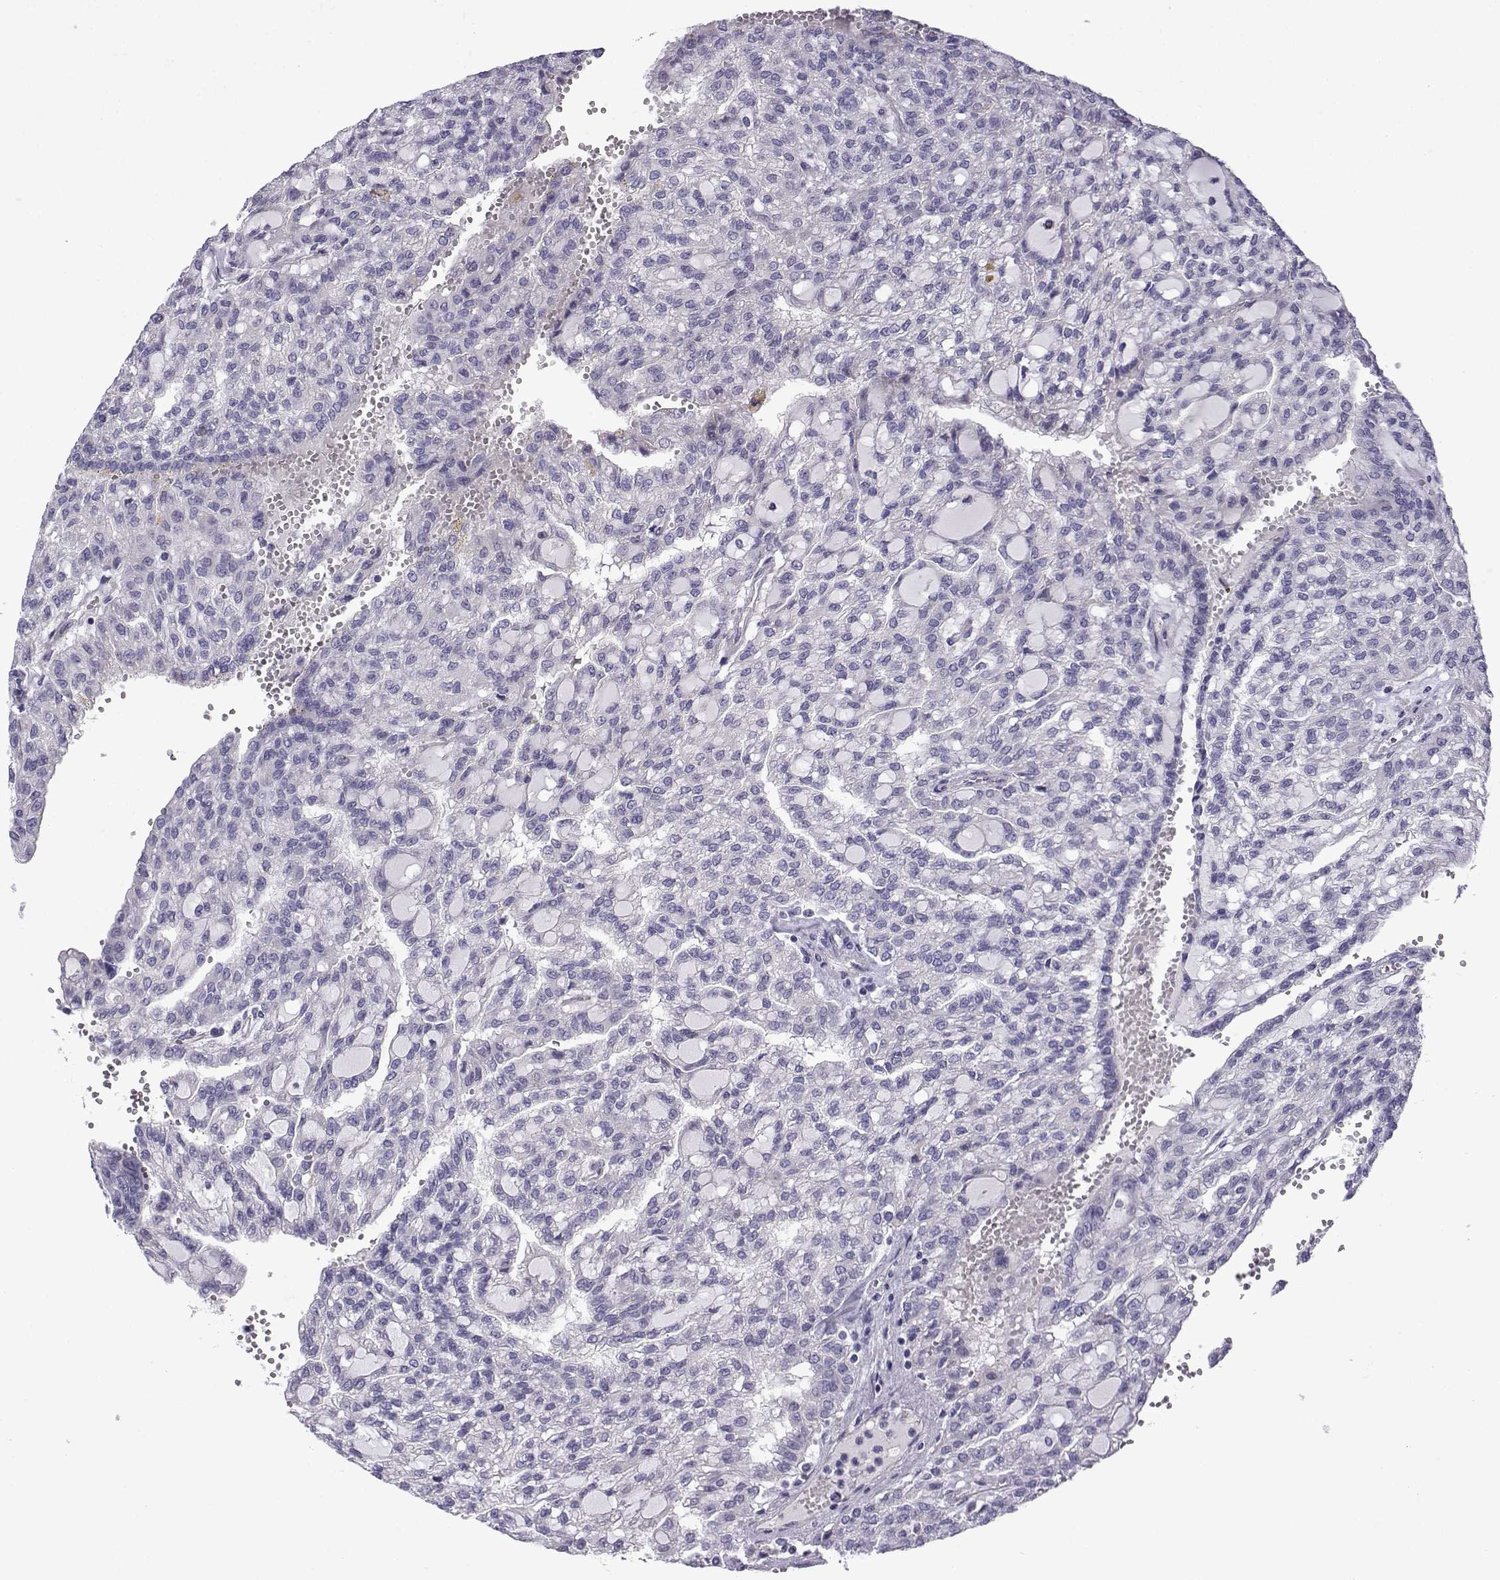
{"staining": {"intensity": "negative", "quantity": "none", "location": "none"}, "tissue": "renal cancer", "cell_type": "Tumor cells", "image_type": "cancer", "snomed": [{"axis": "morphology", "description": "Adenocarcinoma, NOS"}, {"axis": "topography", "description": "Kidney"}], "caption": "Immunohistochemistry (IHC) of adenocarcinoma (renal) shows no expression in tumor cells.", "gene": "SPACA7", "patient": {"sex": "male", "age": 63}}